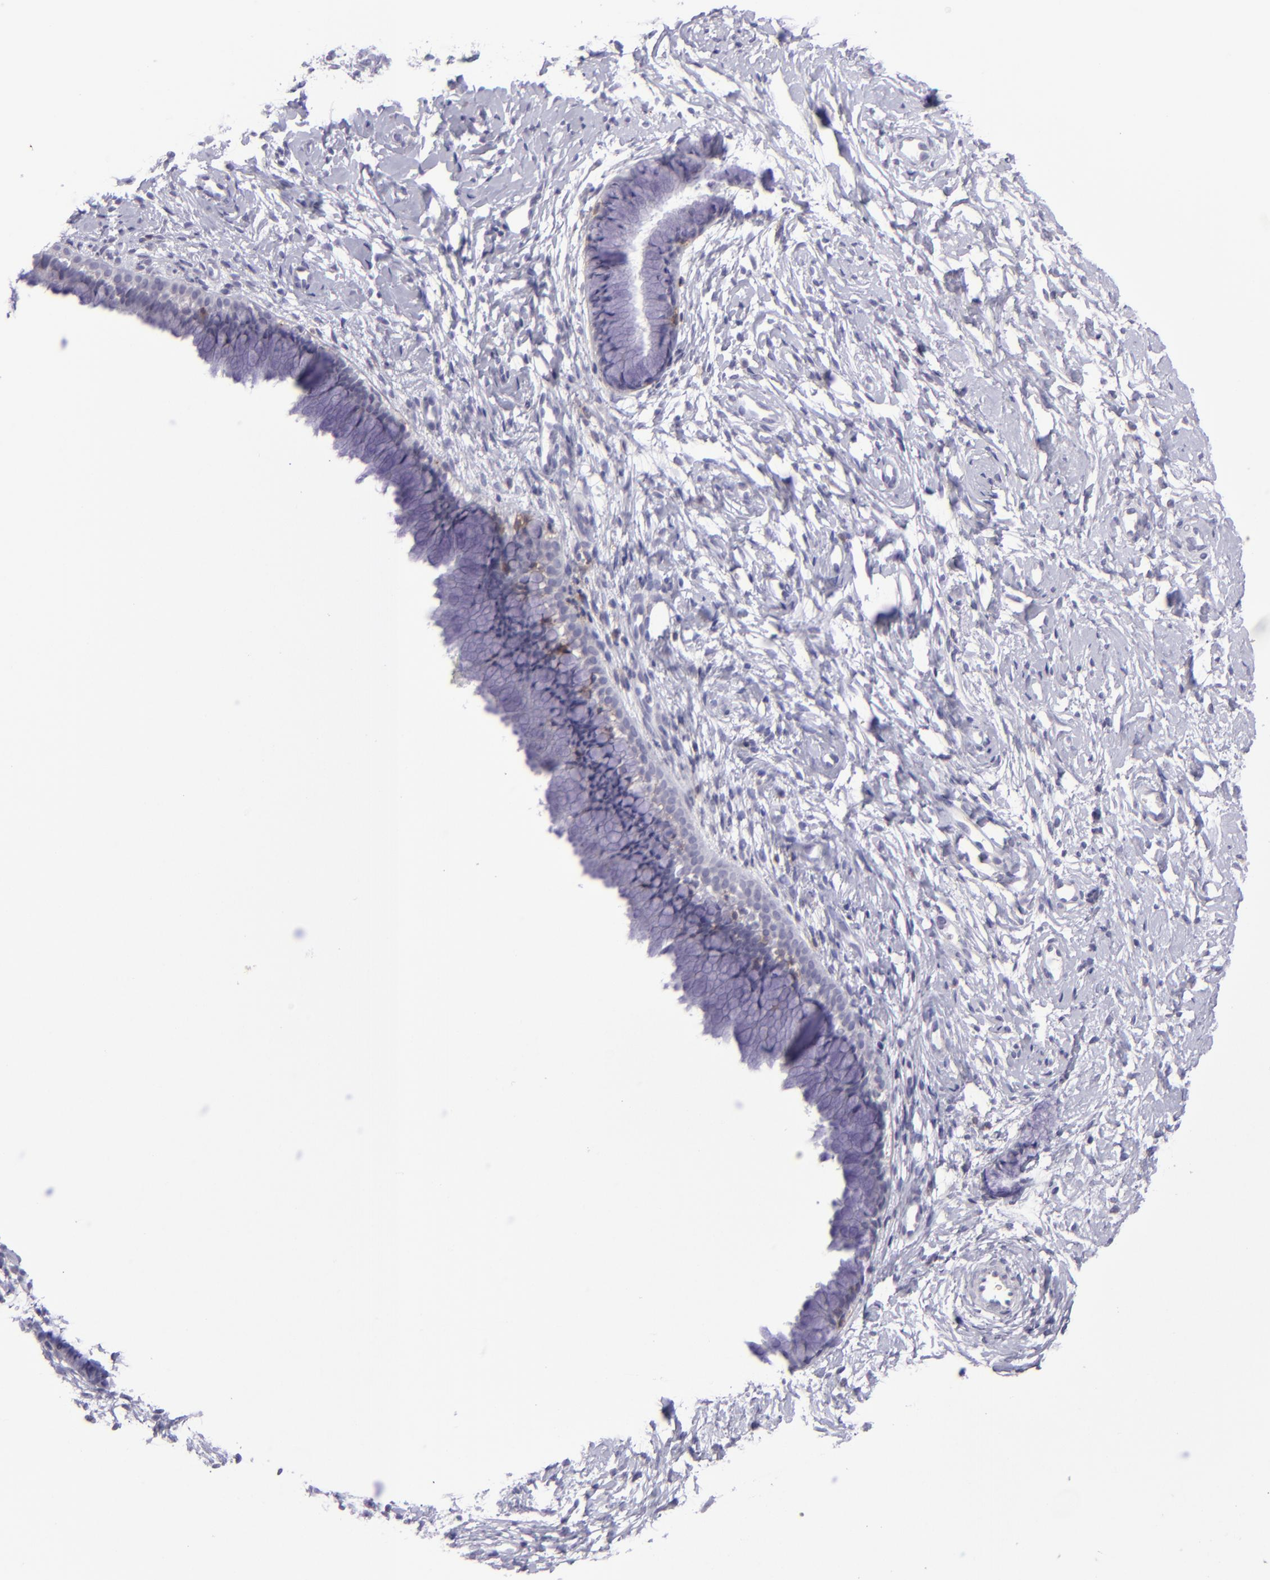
{"staining": {"intensity": "negative", "quantity": "none", "location": "none"}, "tissue": "cervix", "cell_type": "Glandular cells", "image_type": "normal", "snomed": [{"axis": "morphology", "description": "Normal tissue, NOS"}, {"axis": "topography", "description": "Cervix"}], "caption": "High power microscopy image of an IHC photomicrograph of benign cervix, revealing no significant expression in glandular cells. (DAB (3,3'-diaminobenzidine) immunohistochemistry, high magnification).", "gene": "CD48", "patient": {"sex": "female", "age": 46}}